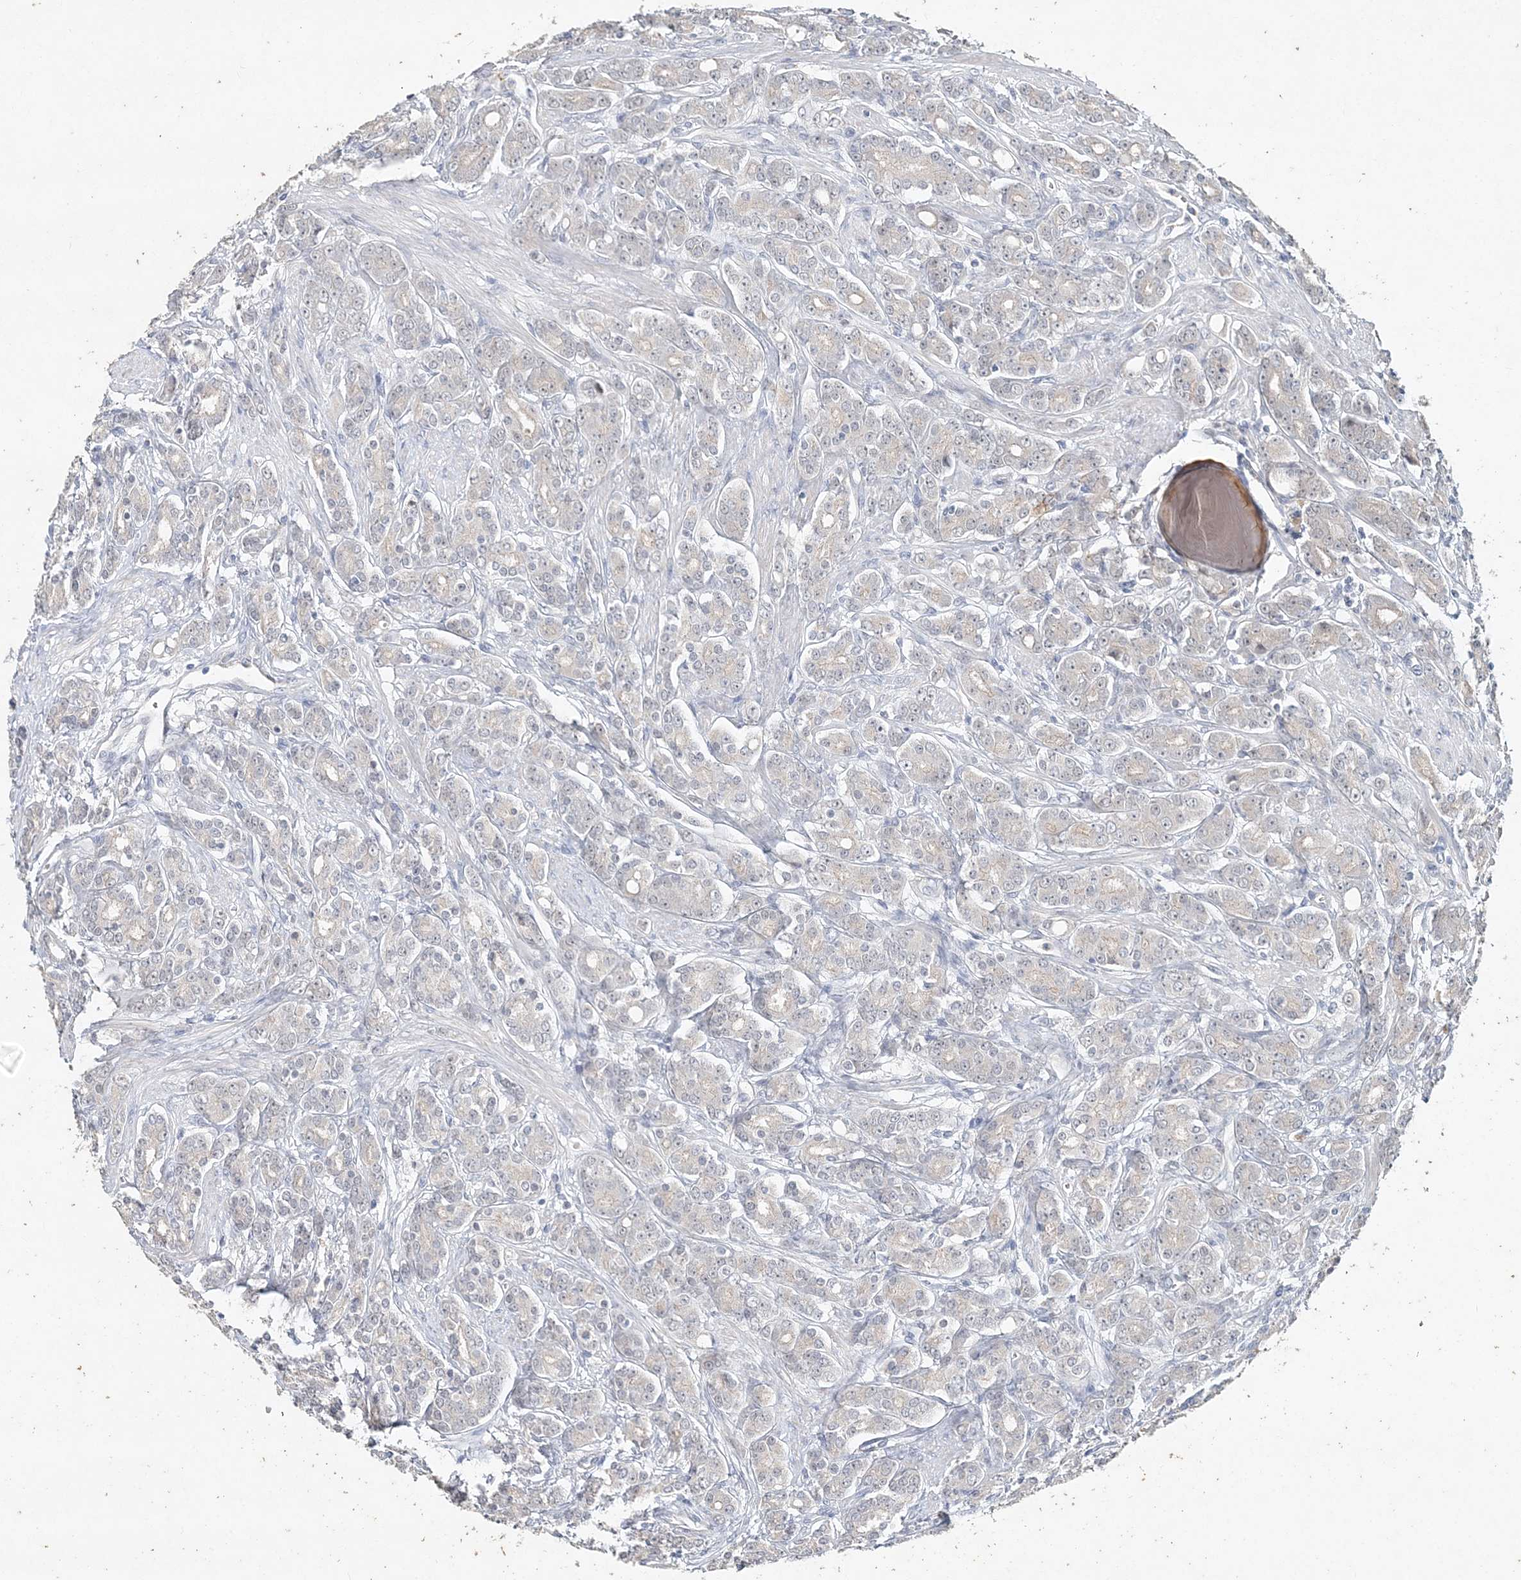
{"staining": {"intensity": "negative", "quantity": "none", "location": "none"}, "tissue": "prostate cancer", "cell_type": "Tumor cells", "image_type": "cancer", "snomed": [{"axis": "morphology", "description": "Adenocarcinoma, High grade"}, {"axis": "topography", "description": "Prostate"}], "caption": "This is an IHC photomicrograph of human prostate adenocarcinoma (high-grade). There is no expression in tumor cells.", "gene": "DNAH5", "patient": {"sex": "male", "age": 62}}